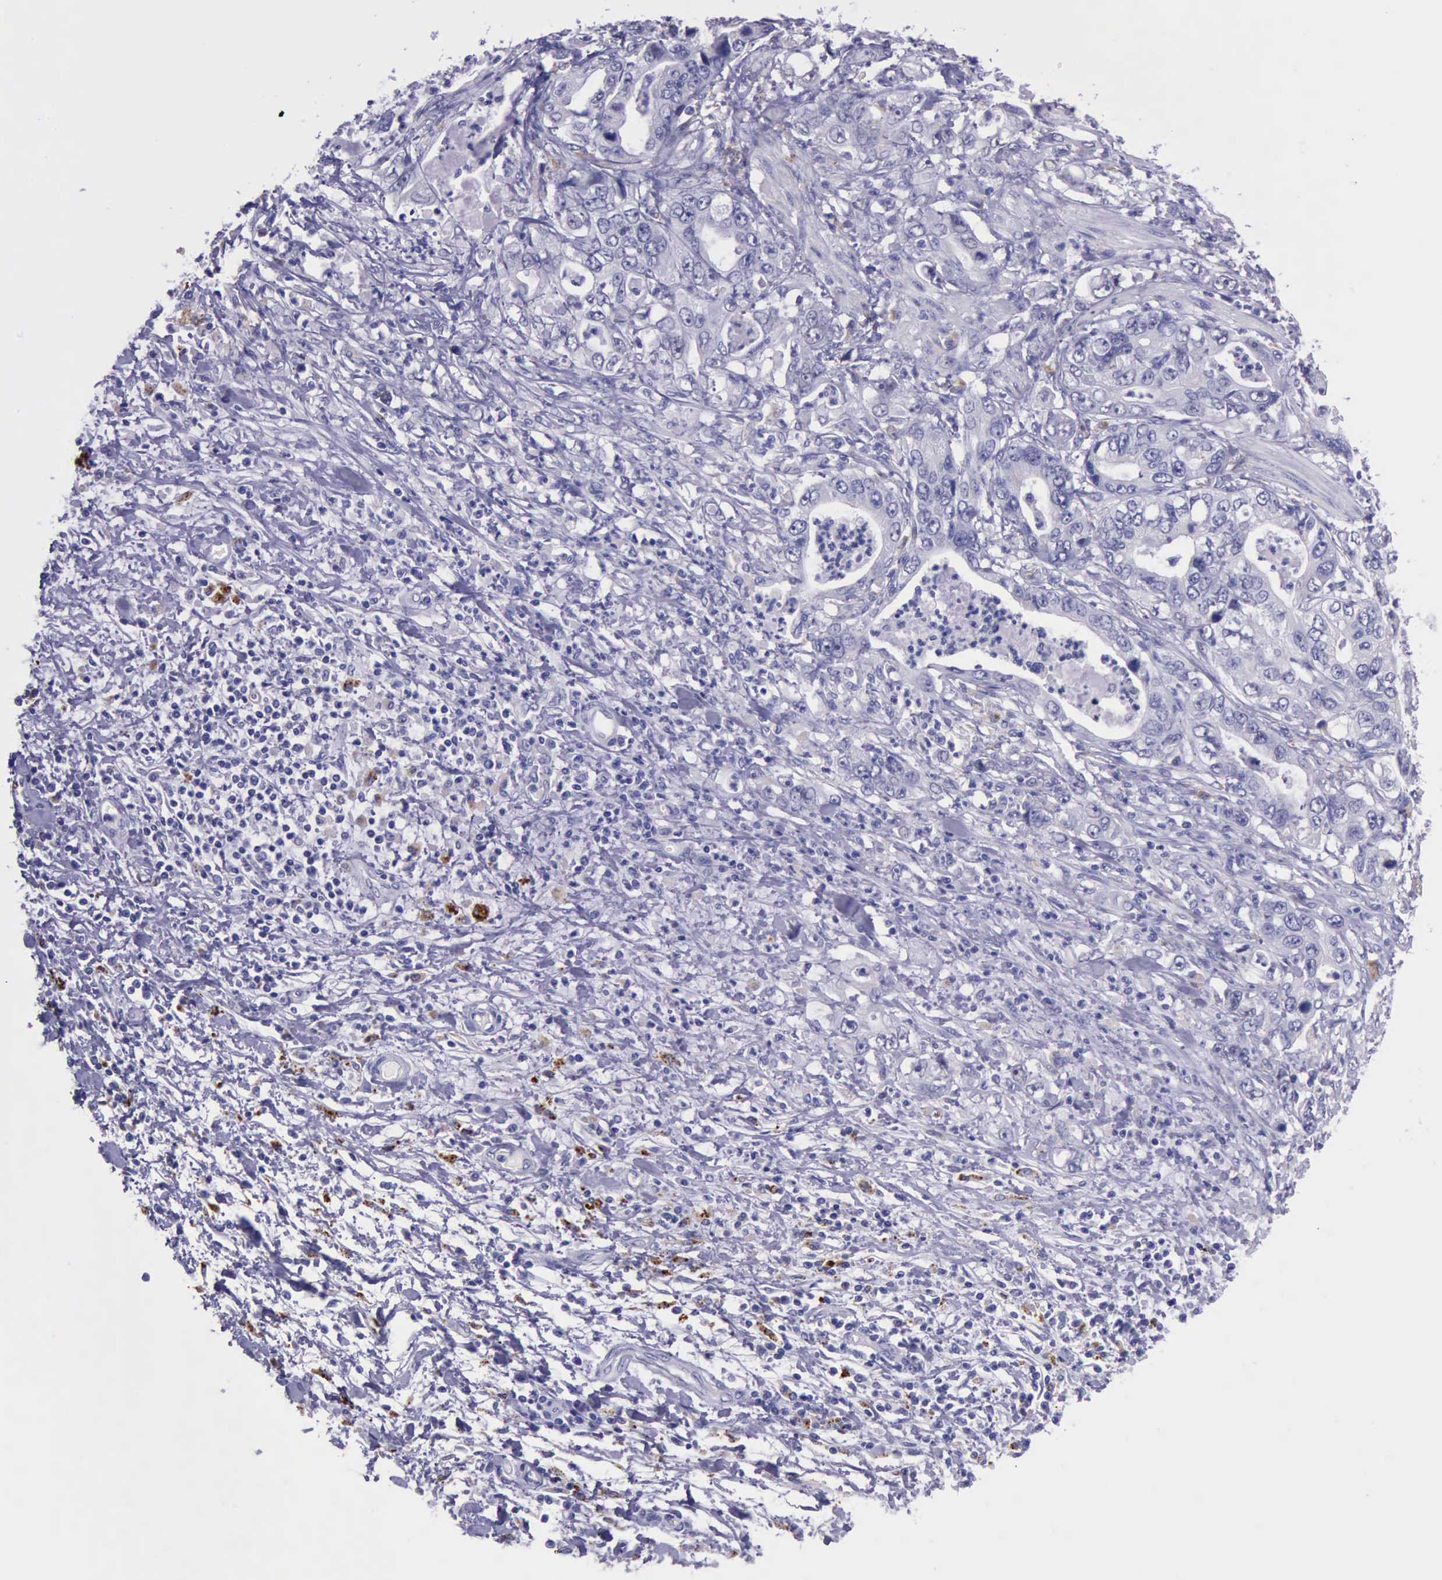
{"staining": {"intensity": "negative", "quantity": "none", "location": "none"}, "tissue": "stomach cancer", "cell_type": "Tumor cells", "image_type": "cancer", "snomed": [{"axis": "morphology", "description": "Adenocarcinoma, NOS"}, {"axis": "topography", "description": "Pancreas"}, {"axis": "topography", "description": "Stomach, upper"}], "caption": "Tumor cells show no significant protein positivity in stomach cancer (adenocarcinoma).", "gene": "GLA", "patient": {"sex": "male", "age": 77}}